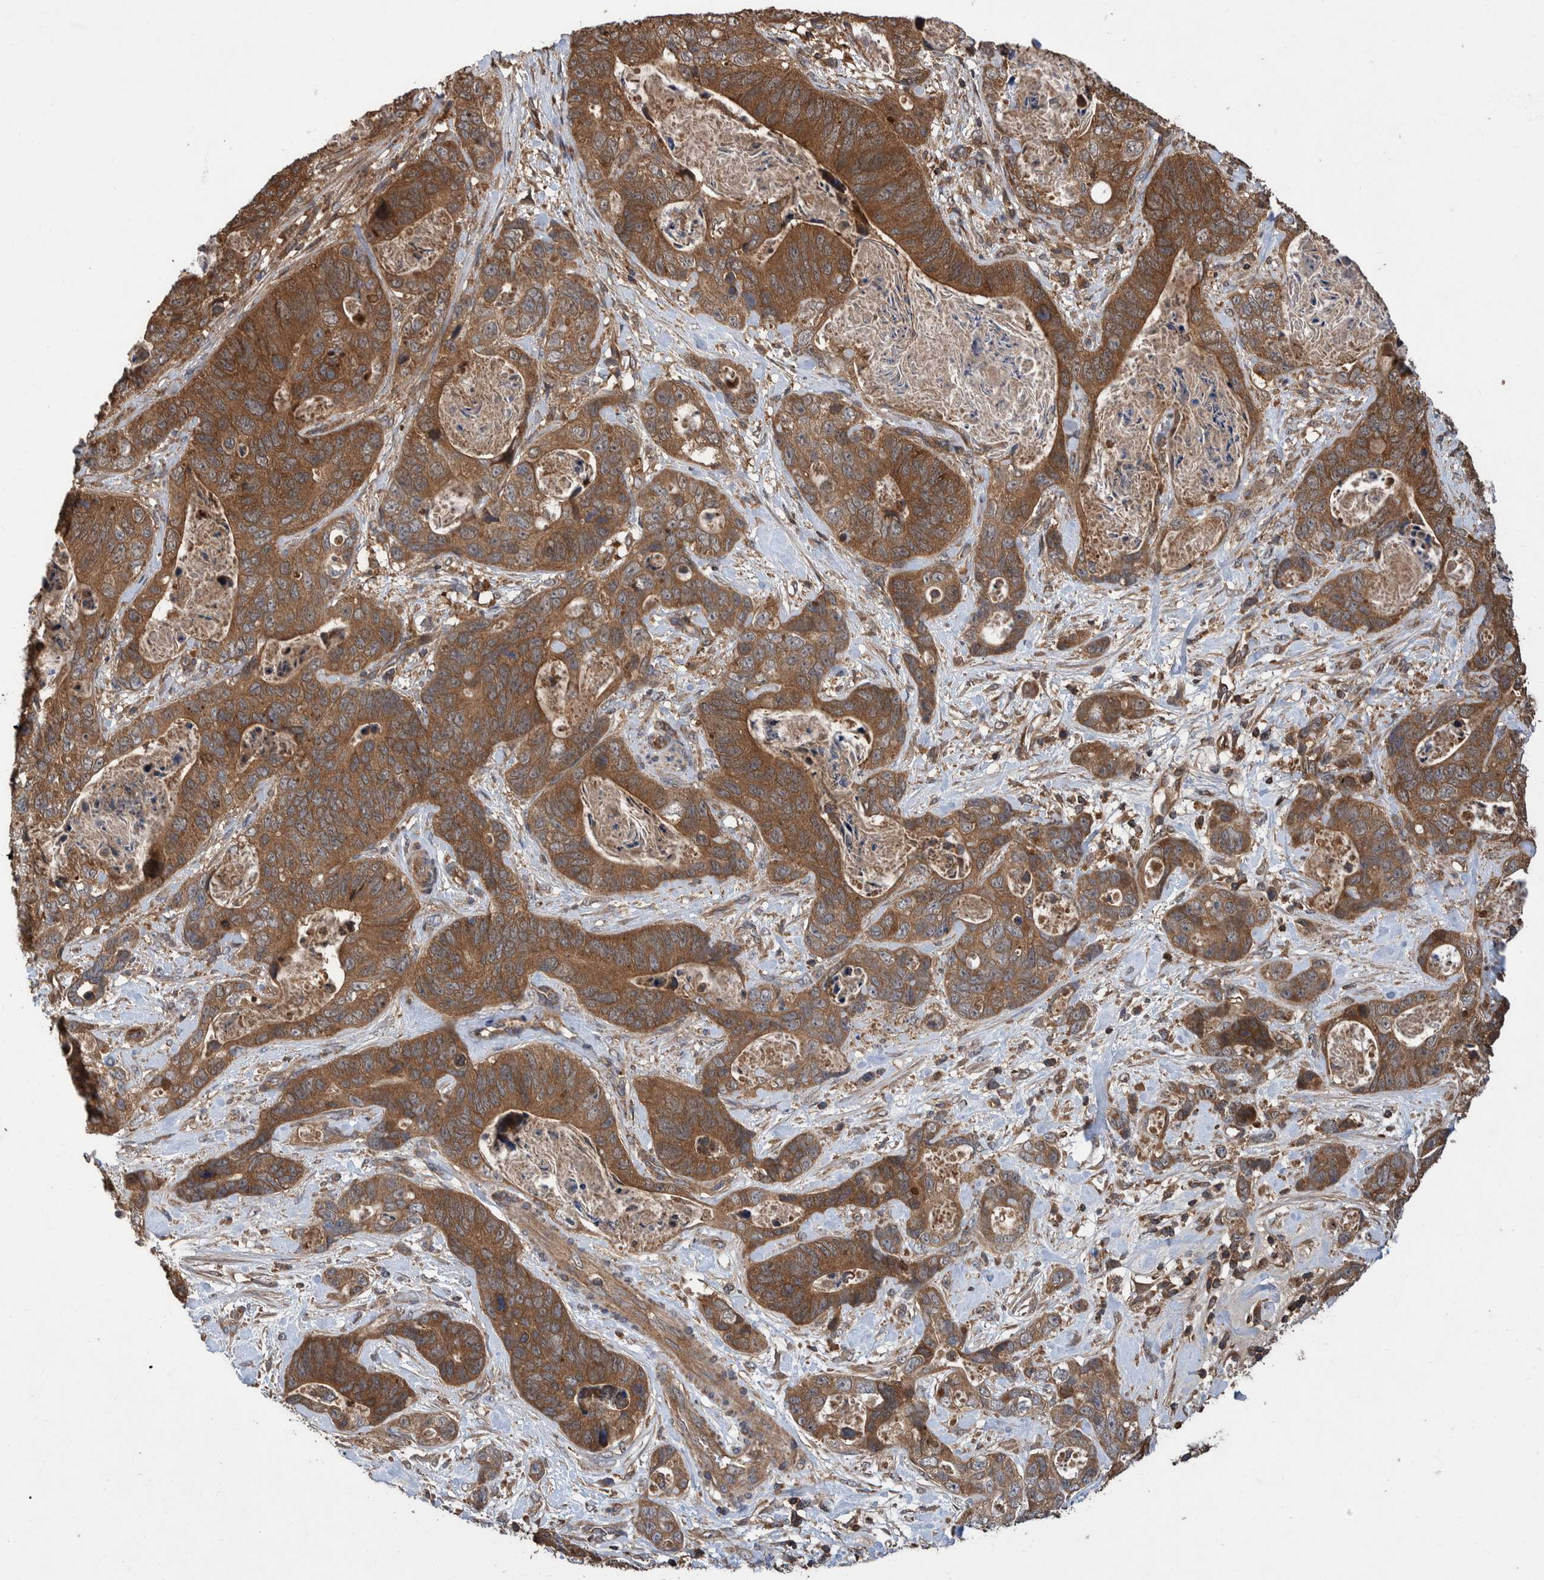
{"staining": {"intensity": "moderate", "quantity": ">75%", "location": "cytoplasmic/membranous"}, "tissue": "stomach cancer", "cell_type": "Tumor cells", "image_type": "cancer", "snomed": [{"axis": "morphology", "description": "Normal tissue, NOS"}, {"axis": "morphology", "description": "Adenocarcinoma, NOS"}, {"axis": "topography", "description": "Stomach"}], "caption": "This image displays immunohistochemistry (IHC) staining of stomach adenocarcinoma, with medium moderate cytoplasmic/membranous staining in approximately >75% of tumor cells.", "gene": "VBP1", "patient": {"sex": "female", "age": 89}}